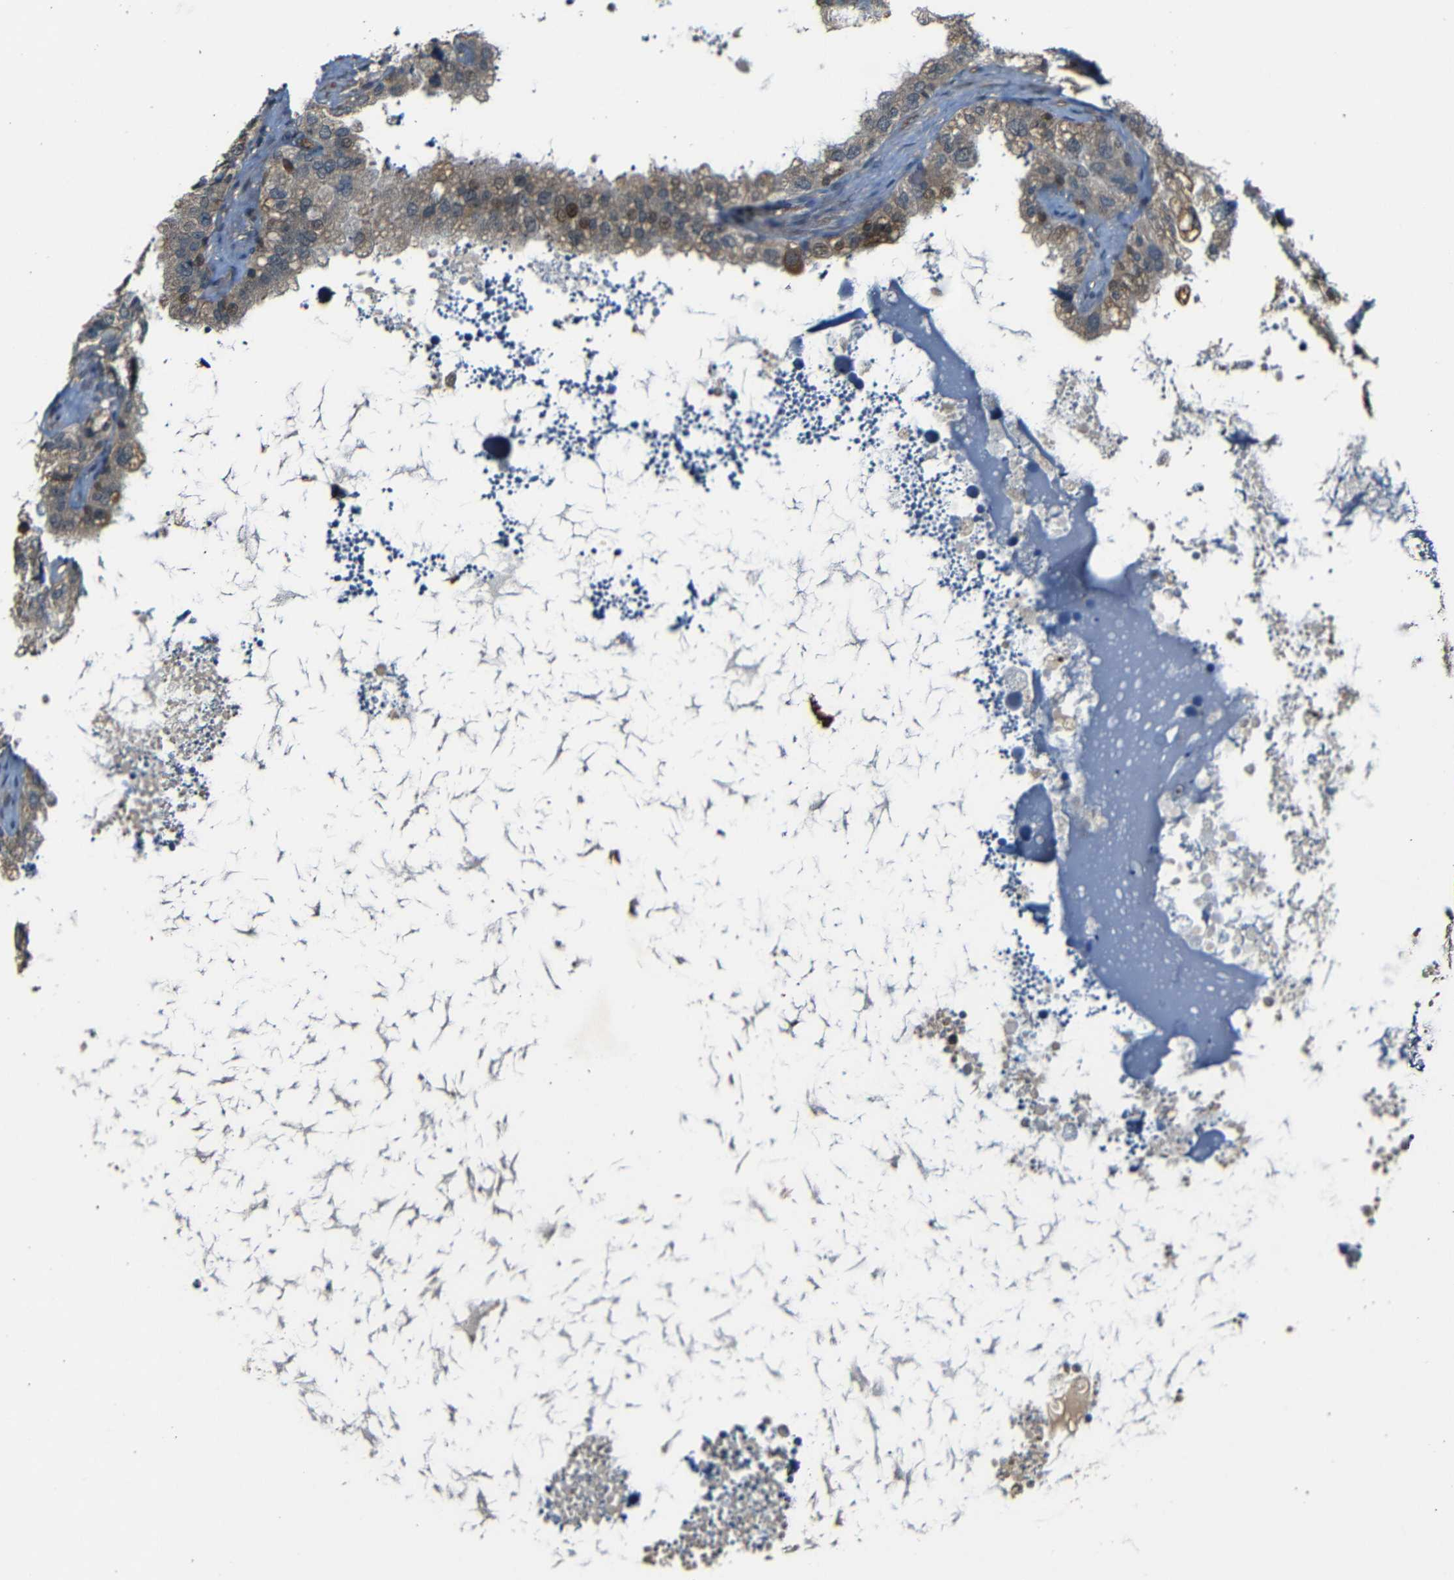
{"staining": {"intensity": "moderate", "quantity": ">75%", "location": "cytoplasmic/membranous"}, "tissue": "seminal vesicle", "cell_type": "Glandular cells", "image_type": "normal", "snomed": [{"axis": "morphology", "description": "Normal tissue, NOS"}, {"axis": "topography", "description": "Seminal veicle"}], "caption": "A medium amount of moderate cytoplasmic/membranous staining is seen in about >75% of glandular cells in benign seminal vesicle. The staining was performed using DAB (3,3'-diaminobenzidine), with brown indicating positive protein expression. Nuclei are stained blue with hematoxylin.", "gene": "RELL1", "patient": {"sex": "male", "age": 68}}